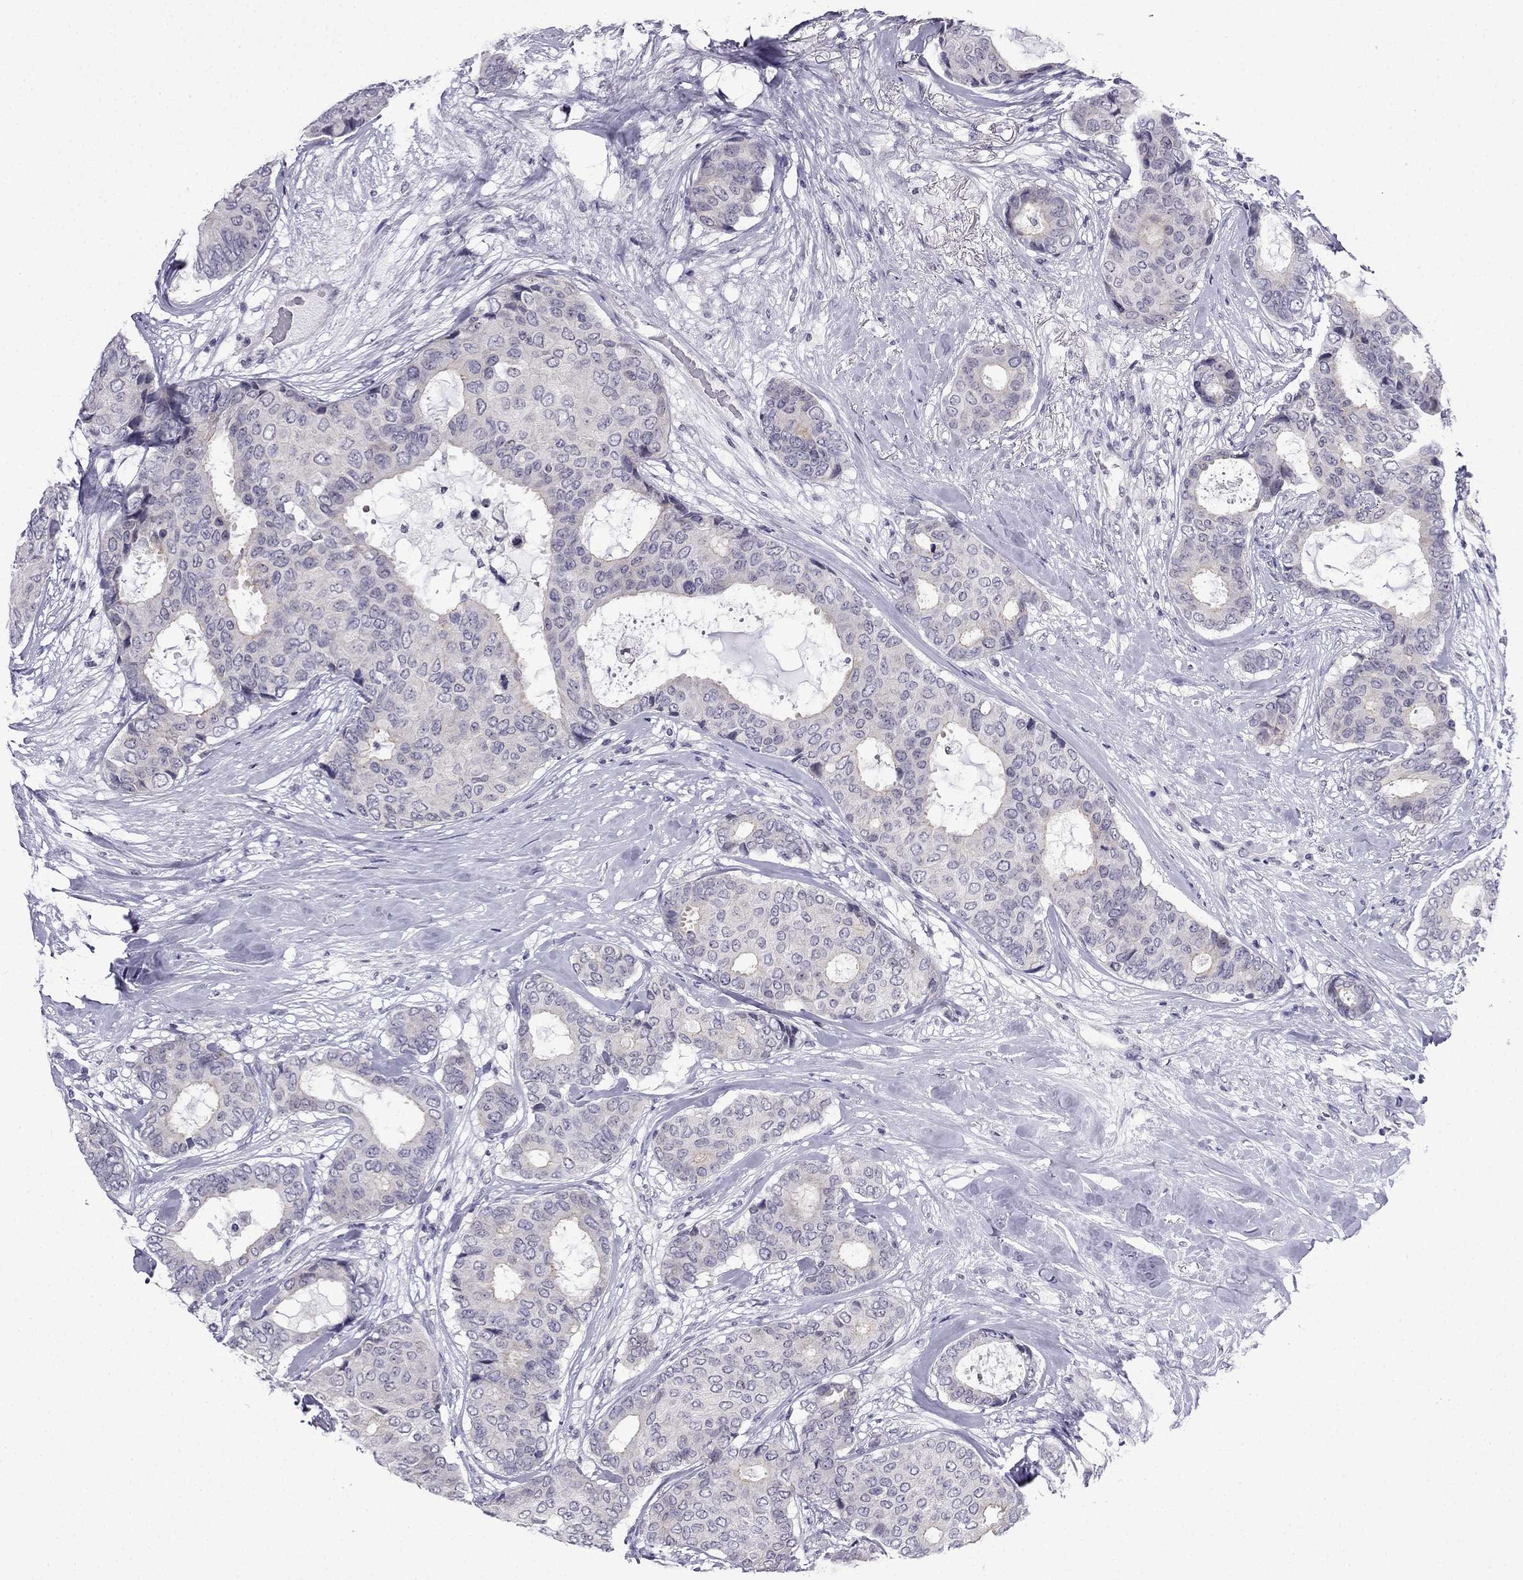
{"staining": {"intensity": "negative", "quantity": "none", "location": "none"}, "tissue": "breast cancer", "cell_type": "Tumor cells", "image_type": "cancer", "snomed": [{"axis": "morphology", "description": "Duct carcinoma"}, {"axis": "topography", "description": "Breast"}], "caption": "This is a histopathology image of IHC staining of breast cancer (infiltrating ductal carcinoma), which shows no staining in tumor cells.", "gene": "POM121L12", "patient": {"sex": "female", "age": 75}}